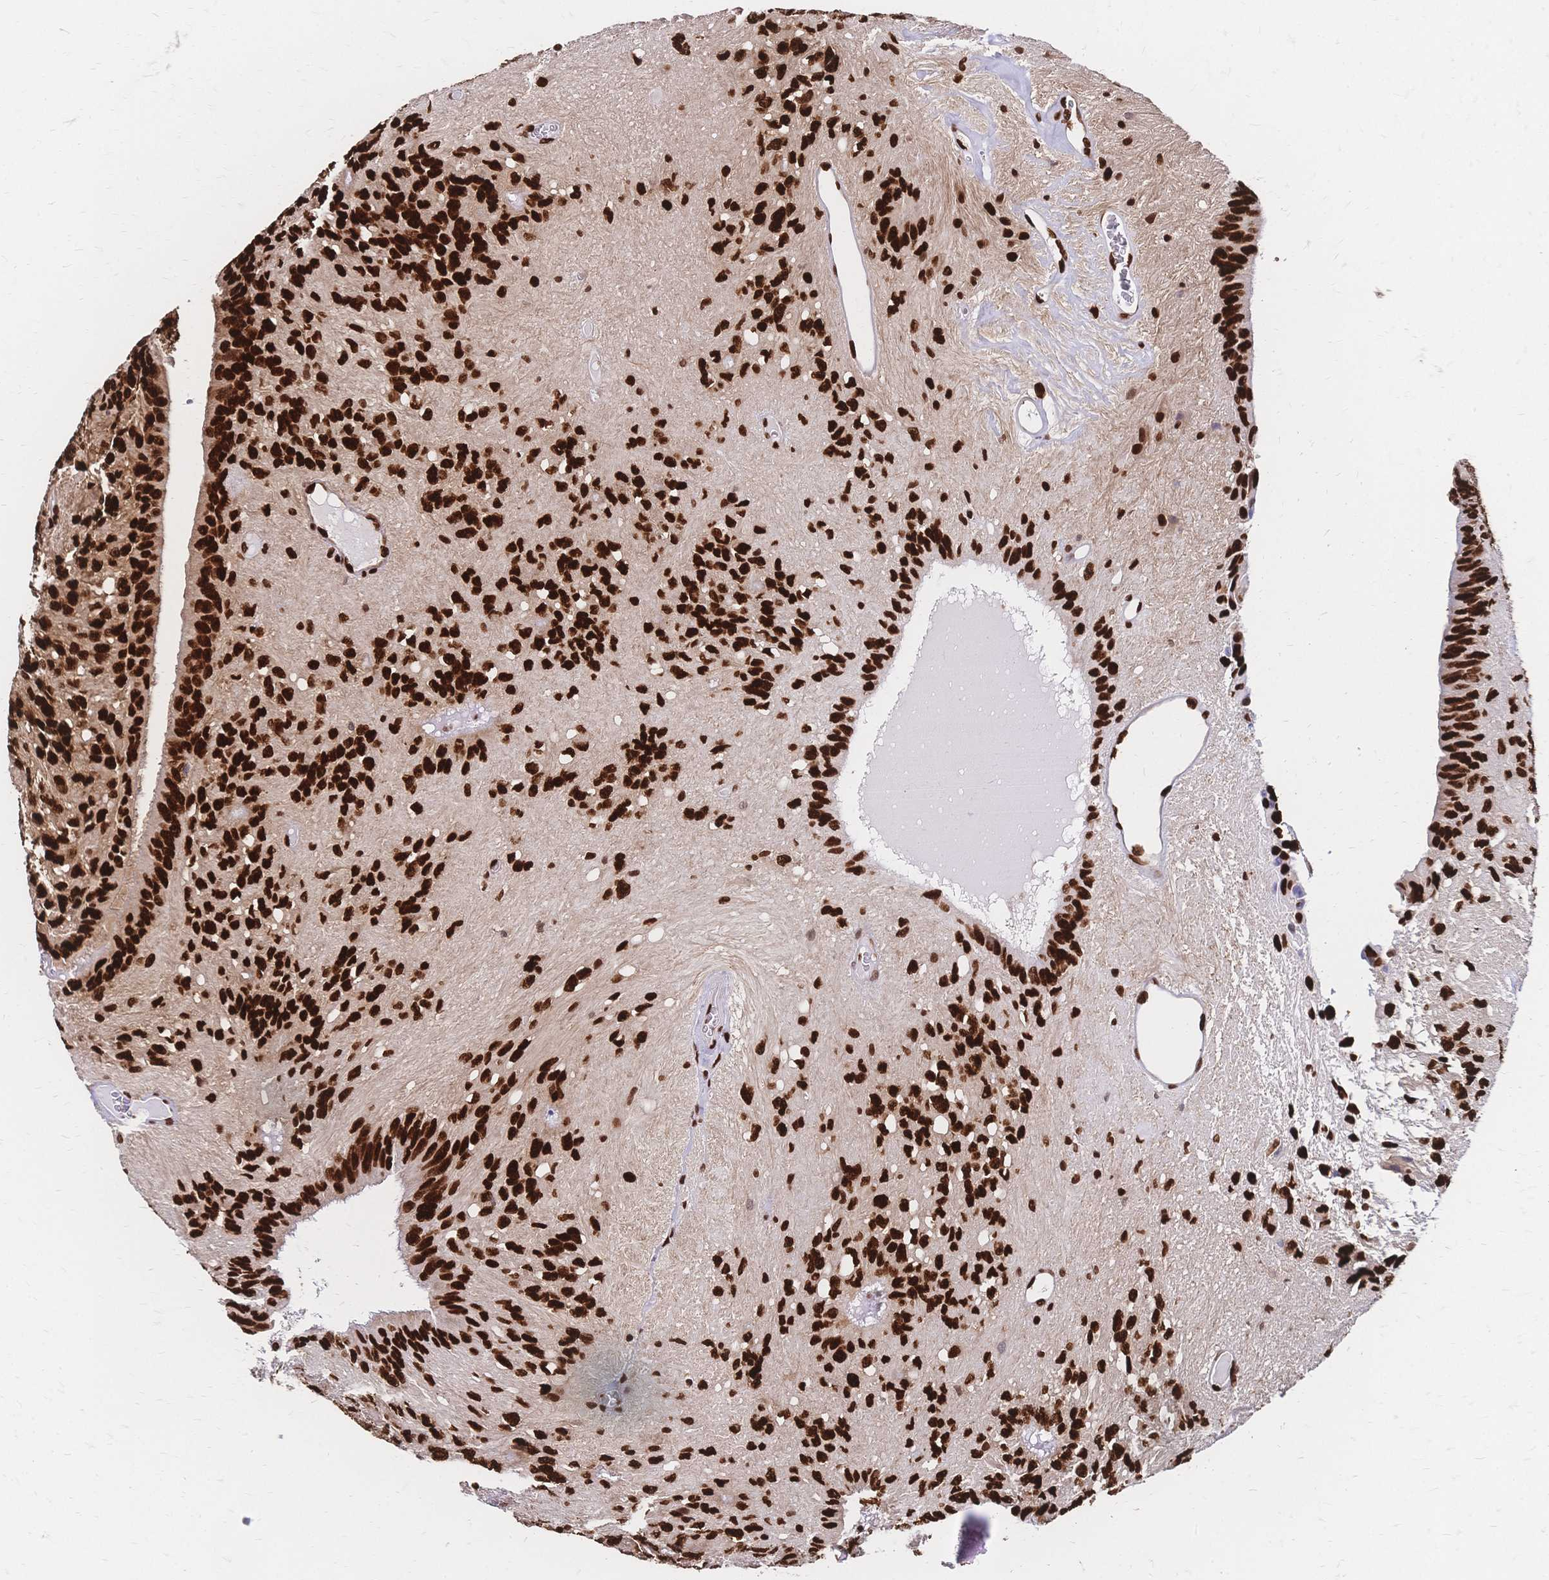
{"staining": {"intensity": "strong", "quantity": ">75%", "location": "nuclear"}, "tissue": "glioma", "cell_type": "Tumor cells", "image_type": "cancer", "snomed": [{"axis": "morphology", "description": "Glioma, malignant, Low grade"}, {"axis": "topography", "description": "Brain"}], "caption": "Protein analysis of glioma tissue exhibits strong nuclear expression in about >75% of tumor cells. (DAB (3,3'-diaminobenzidine) IHC, brown staining for protein, blue staining for nuclei).", "gene": "HDGF", "patient": {"sex": "male", "age": 31}}